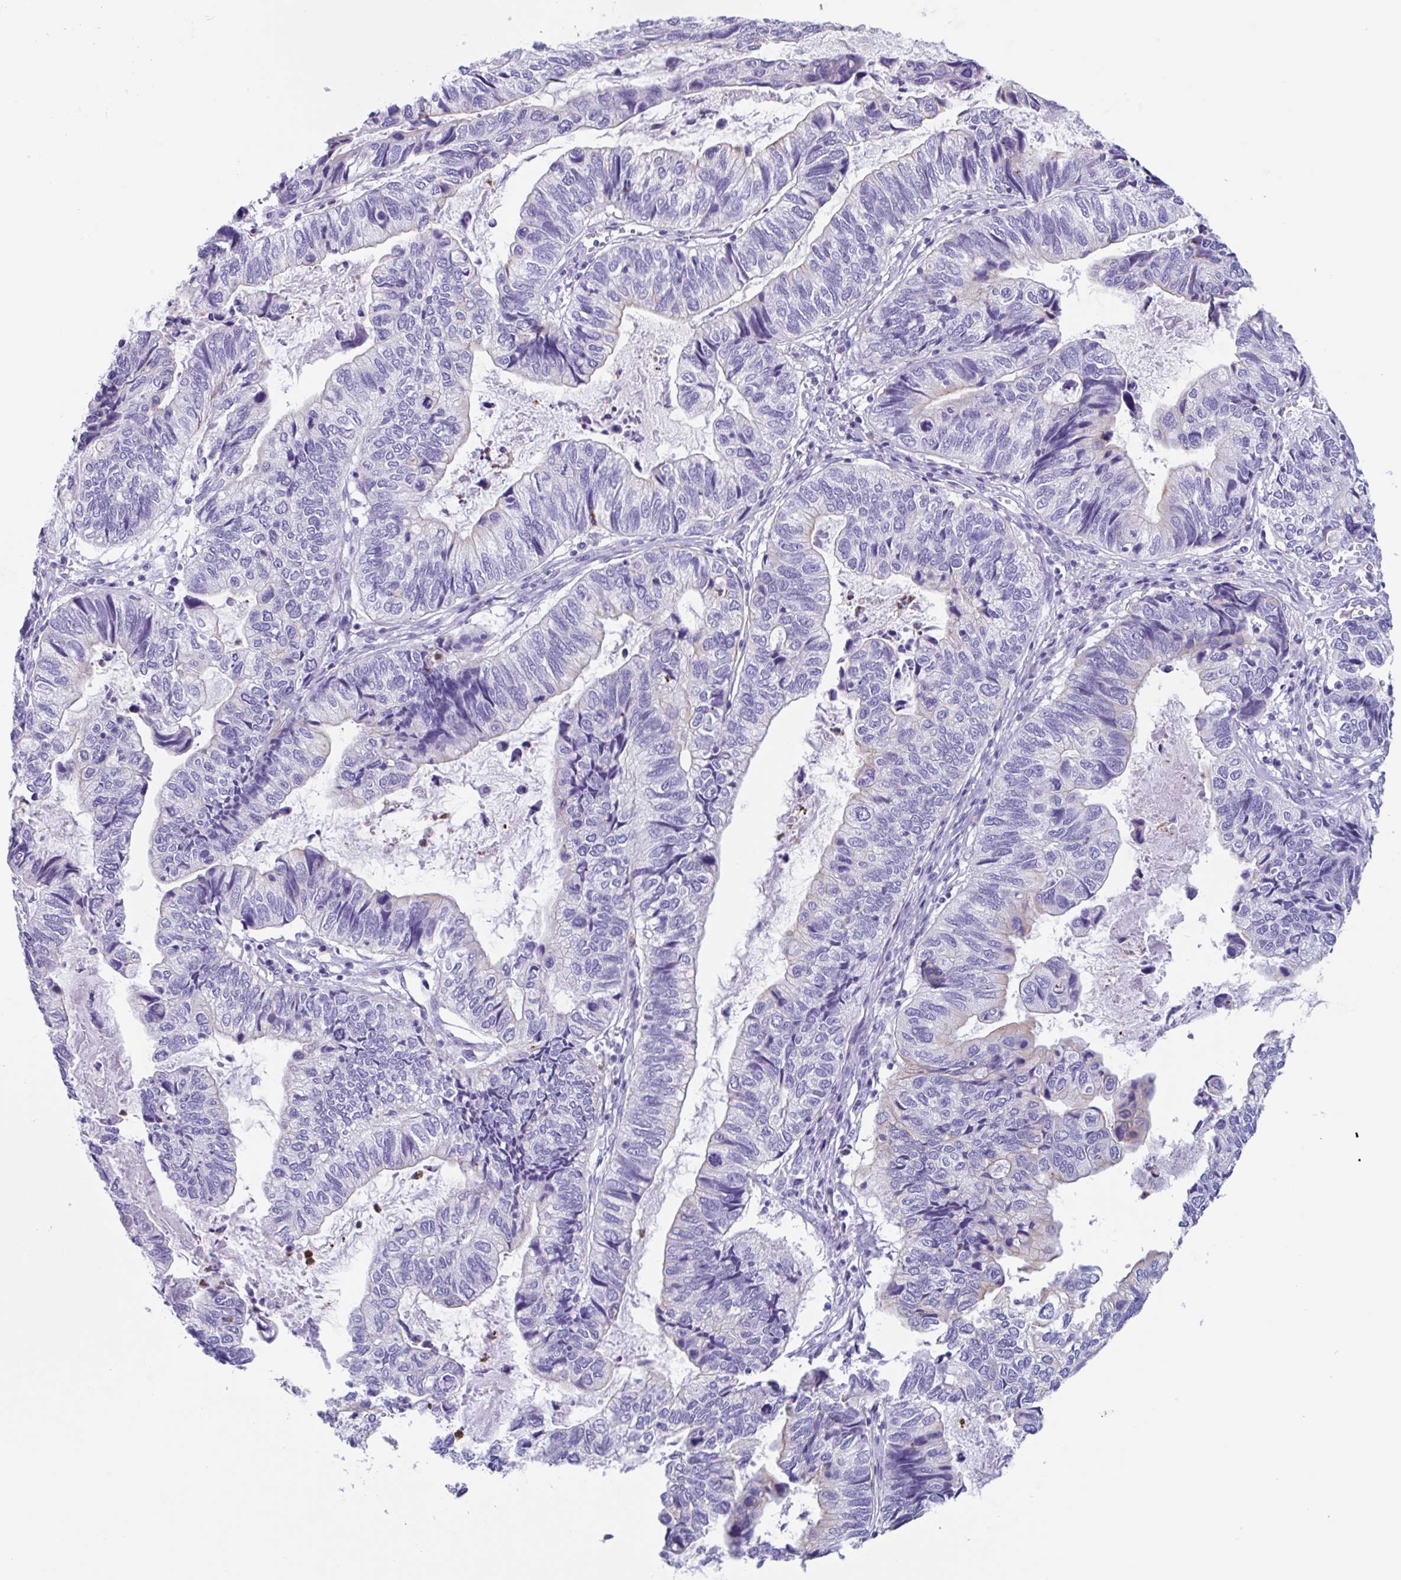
{"staining": {"intensity": "negative", "quantity": "none", "location": "none"}, "tissue": "stomach cancer", "cell_type": "Tumor cells", "image_type": "cancer", "snomed": [{"axis": "morphology", "description": "Adenocarcinoma, NOS"}, {"axis": "topography", "description": "Stomach, upper"}], "caption": "Immunohistochemical staining of human stomach cancer demonstrates no significant expression in tumor cells.", "gene": "DTWD2", "patient": {"sex": "female", "age": 67}}